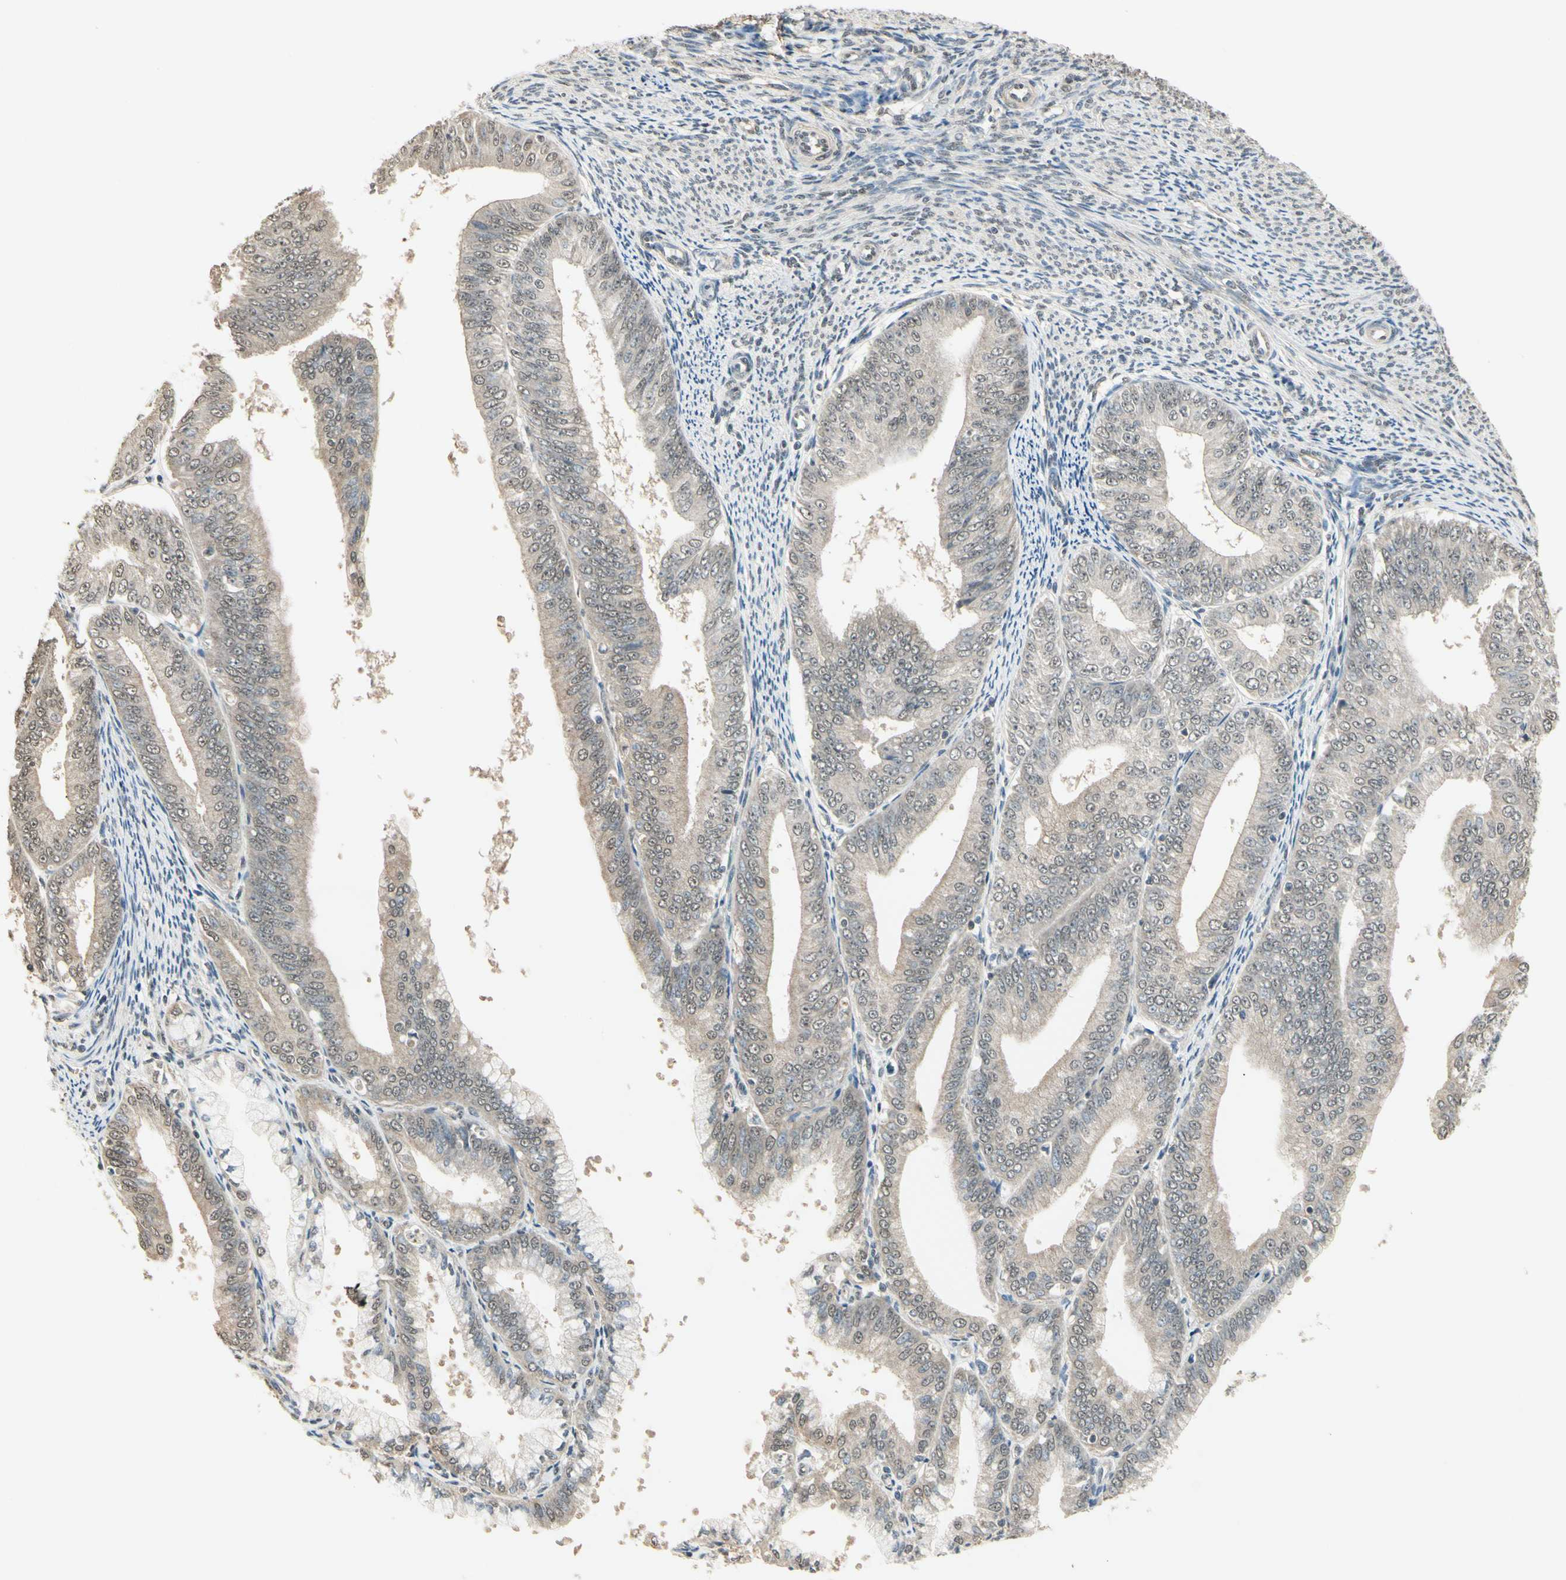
{"staining": {"intensity": "weak", "quantity": ">75%", "location": "cytoplasmic/membranous,nuclear"}, "tissue": "endometrial cancer", "cell_type": "Tumor cells", "image_type": "cancer", "snomed": [{"axis": "morphology", "description": "Adenocarcinoma, NOS"}, {"axis": "topography", "description": "Endometrium"}], "caption": "Endometrial cancer (adenocarcinoma) stained for a protein (brown) exhibits weak cytoplasmic/membranous and nuclear positive positivity in approximately >75% of tumor cells.", "gene": "SGCA", "patient": {"sex": "female", "age": 63}}